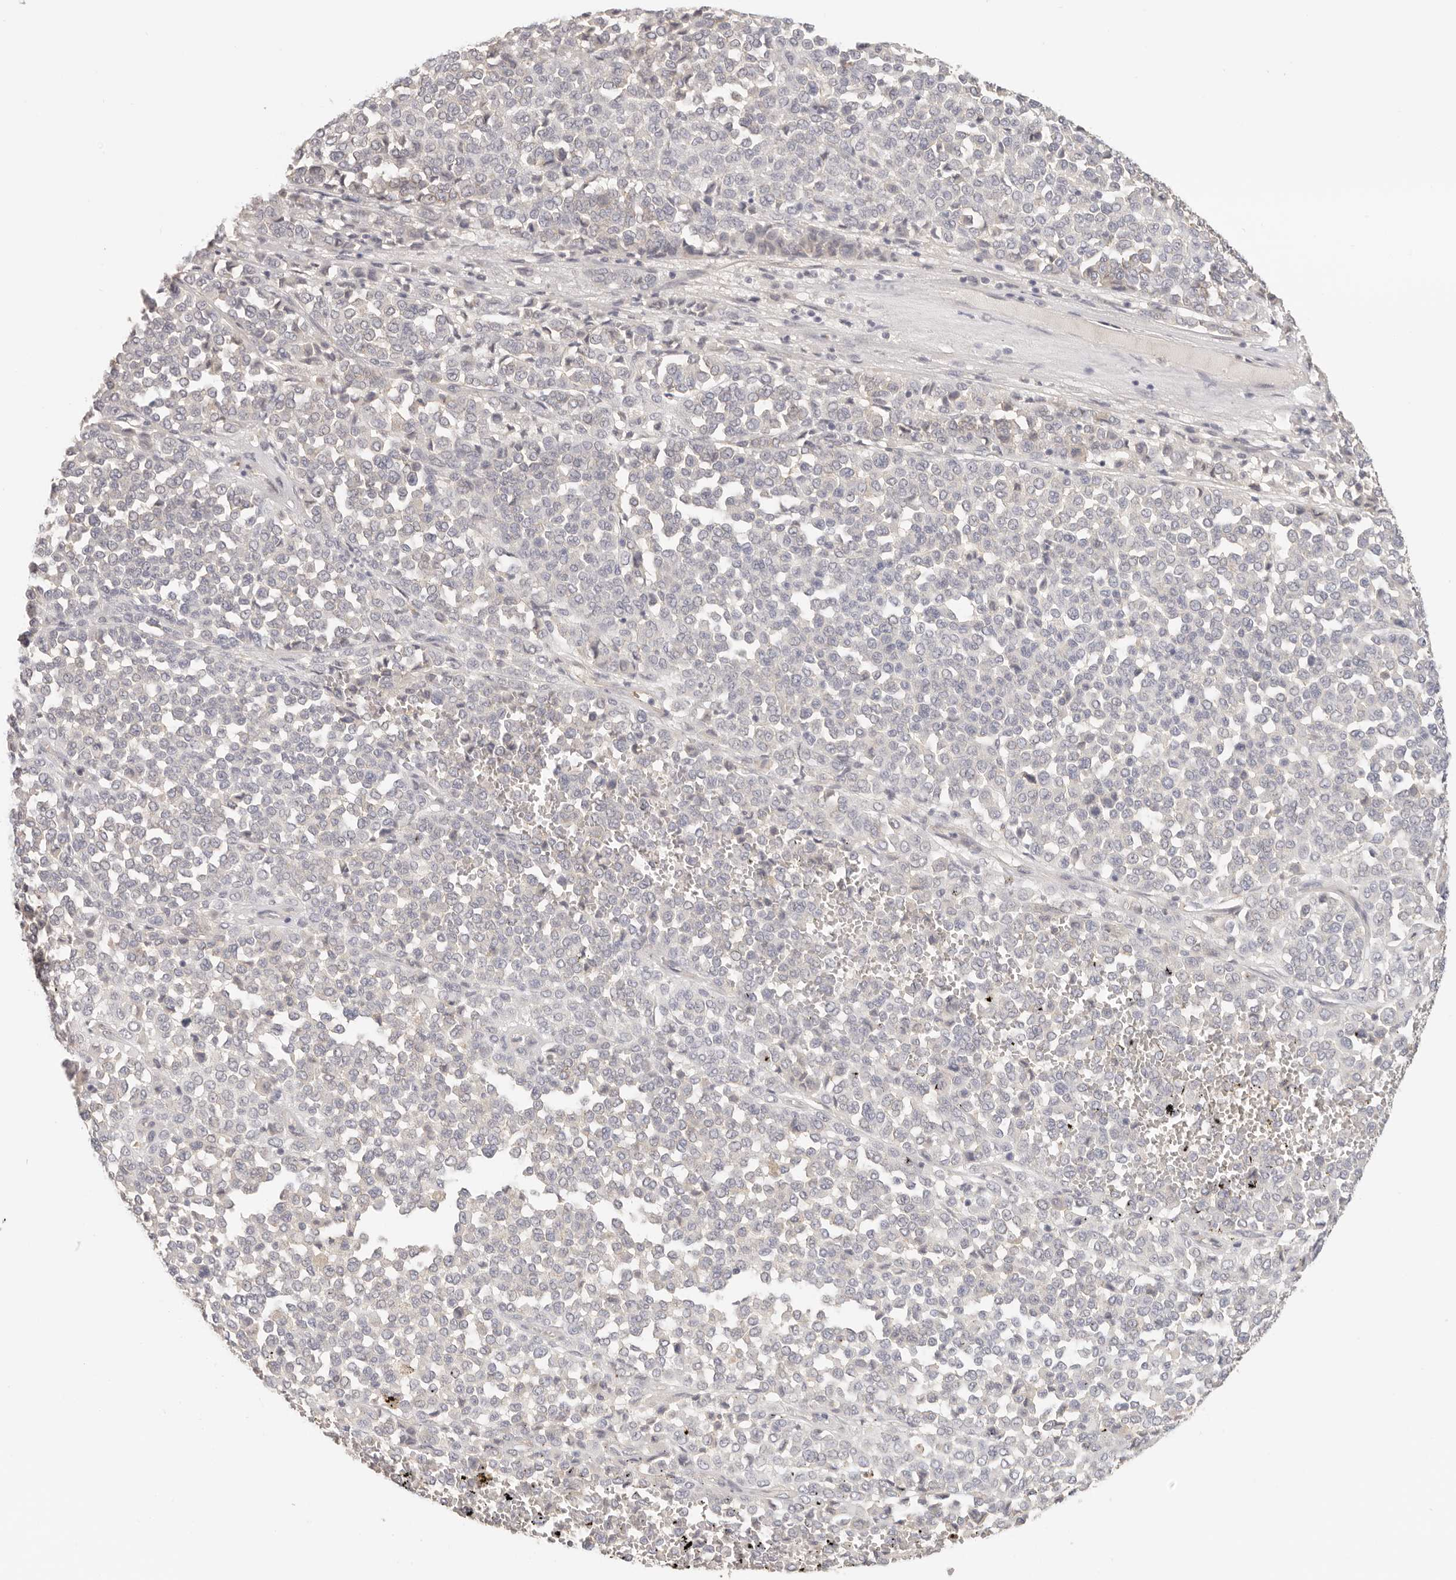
{"staining": {"intensity": "negative", "quantity": "none", "location": "none"}, "tissue": "melanoma", "cell_type": "Tumor cells", "image_type": "cancer", "snomed": [{"axis": "morphology", "description": "Malignant melanoma, Metastatic site"}, {"axis": "topography", "description": "Pancreas"}], "caption": "A high-resolution histopathology image shows immunohistochemistry (IHC) staining of melanoma, which displays no significant expression in tumor cells.", "gene": "ANXA9", "patient": {"sex": "female", "age": 30}}